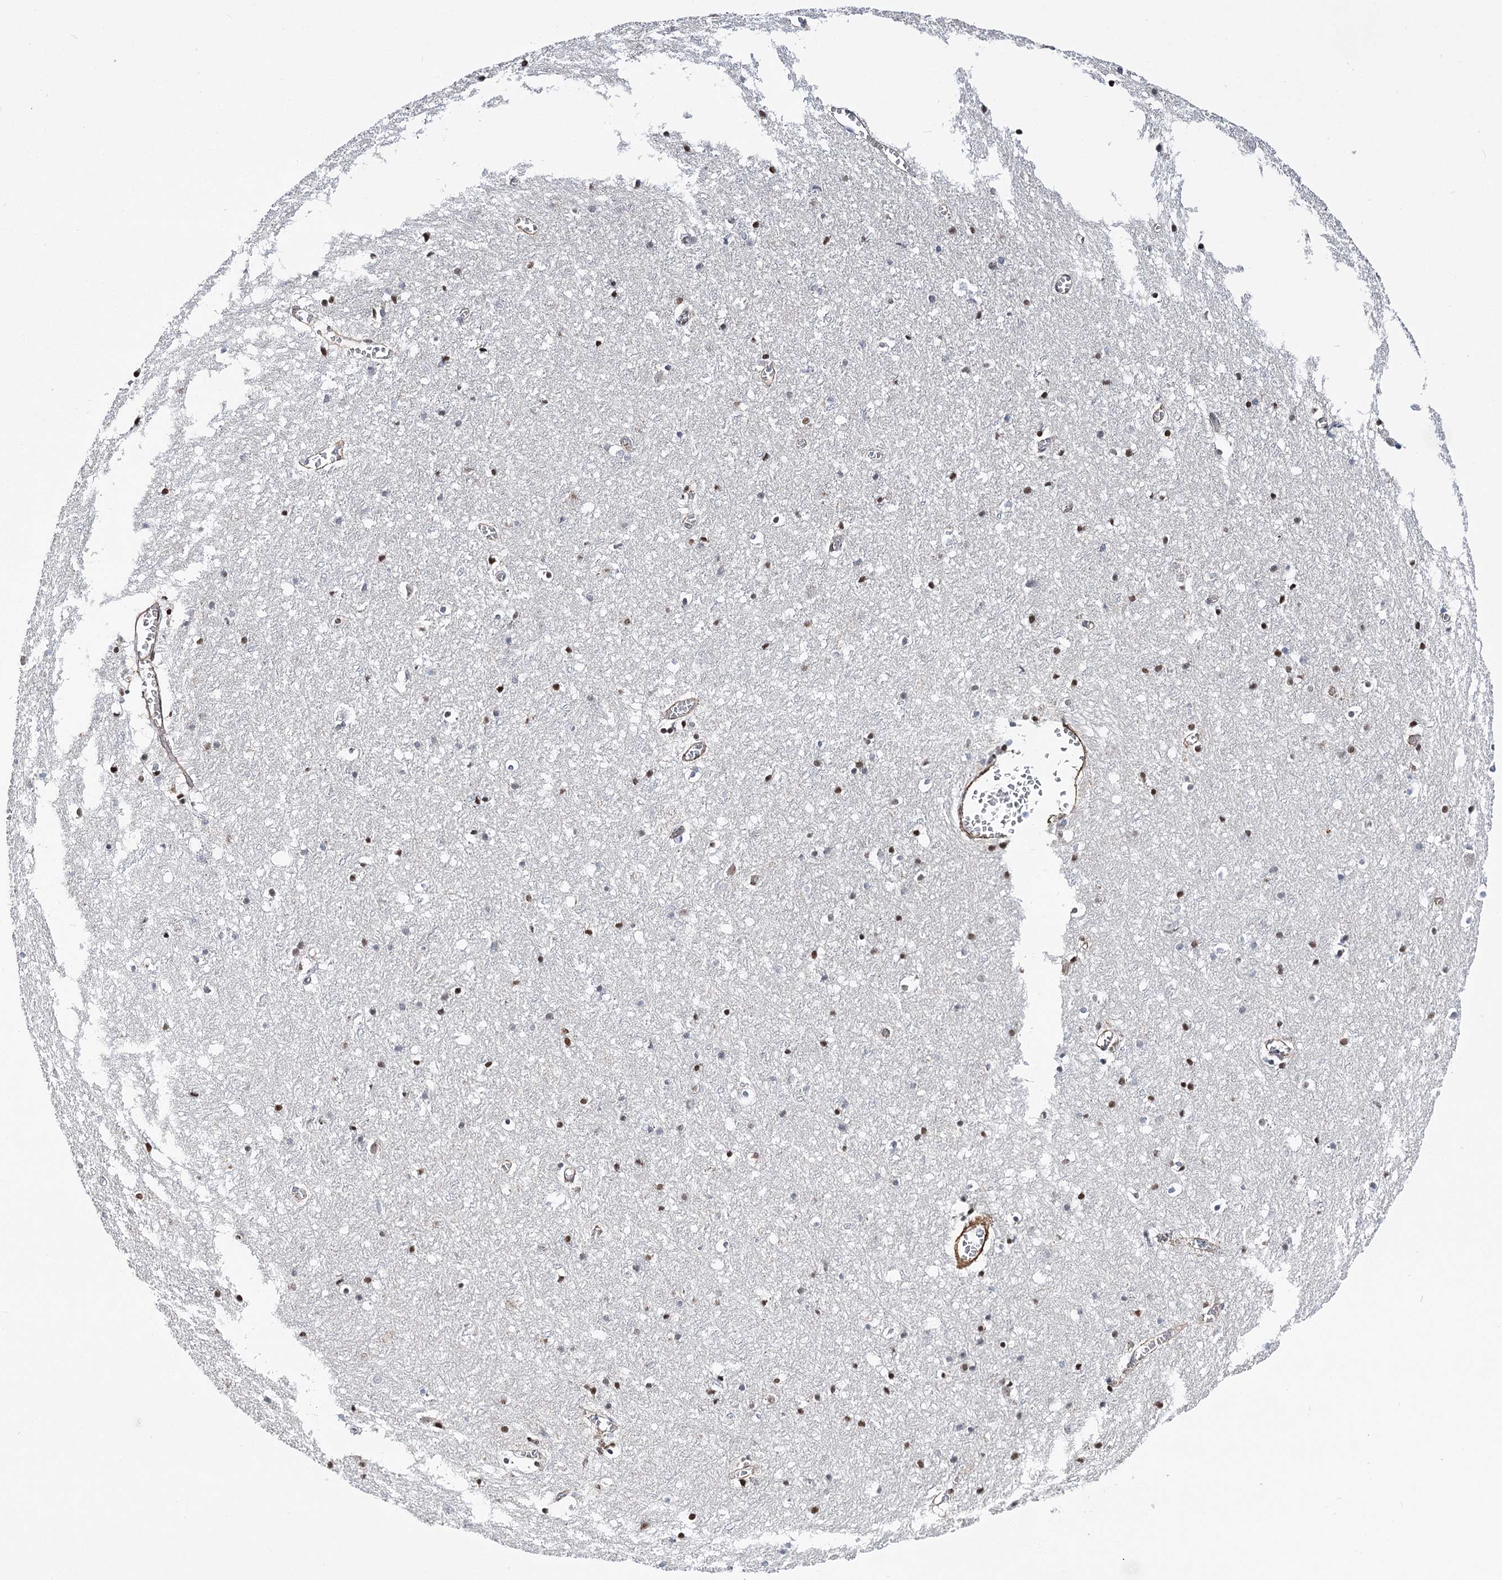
{"staining": {"intensity": "moderate", "quantity": "25%-75%", "location": "cytoplasmic/membranous"}, "tissue": "cerebral cortex", "cell_type": "Endothelial cells", "image_type": "normal", "snomed": [{"axis": "morphology", "description": "Normal tissue, NOS"}, {"axis": "topography", "description": "Cerebral cortex"}], "caption": "DAB immunohistochemical staining of unremarkable cerebral cortex displays moderate cytoplasmic/membranous protein positivity in about 25%-75% of endothelial cells.", "gene": "WASHC3", "patient": {"sex": "female", "age": 64}}